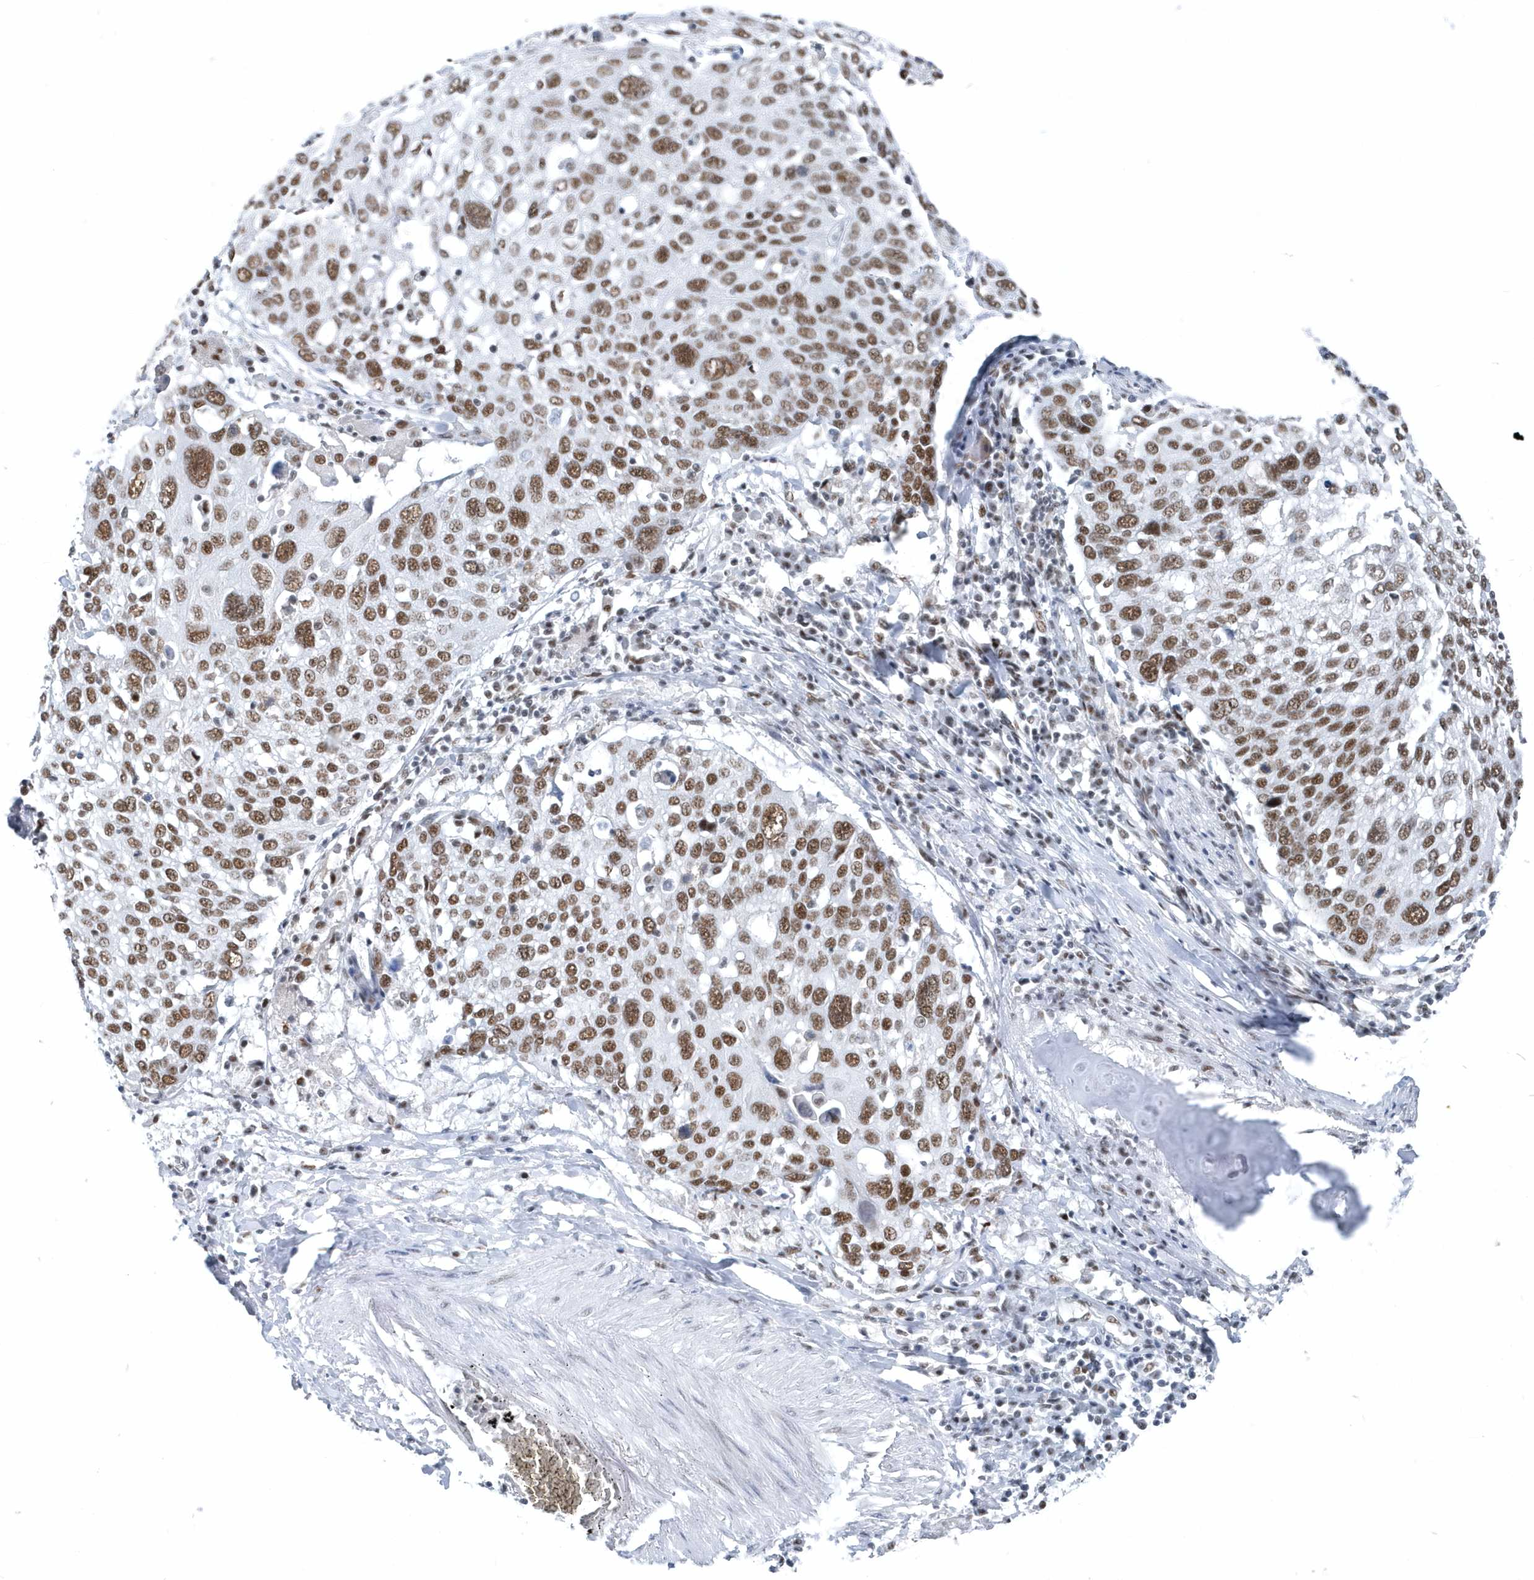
{"staining": {"intensity": "moderate", "quantity": ">75%", "location": "nuclear"}, "tissue": "lung cancer", "cell_type": "Tumor cells", "image_type": "cancer", "snomed": [{"axis": "morphology", "description": "Squamous cell carcinoma, NOS"}, {"axis": "topography", "description": "Lung"}], "caption": "A medium amount of moderate nuclear expression is seen in about >75% of tumor cells in lung cancer tissue.", "gene": "FIP1L1", "patient": {"sex": "male", "age": 65}}